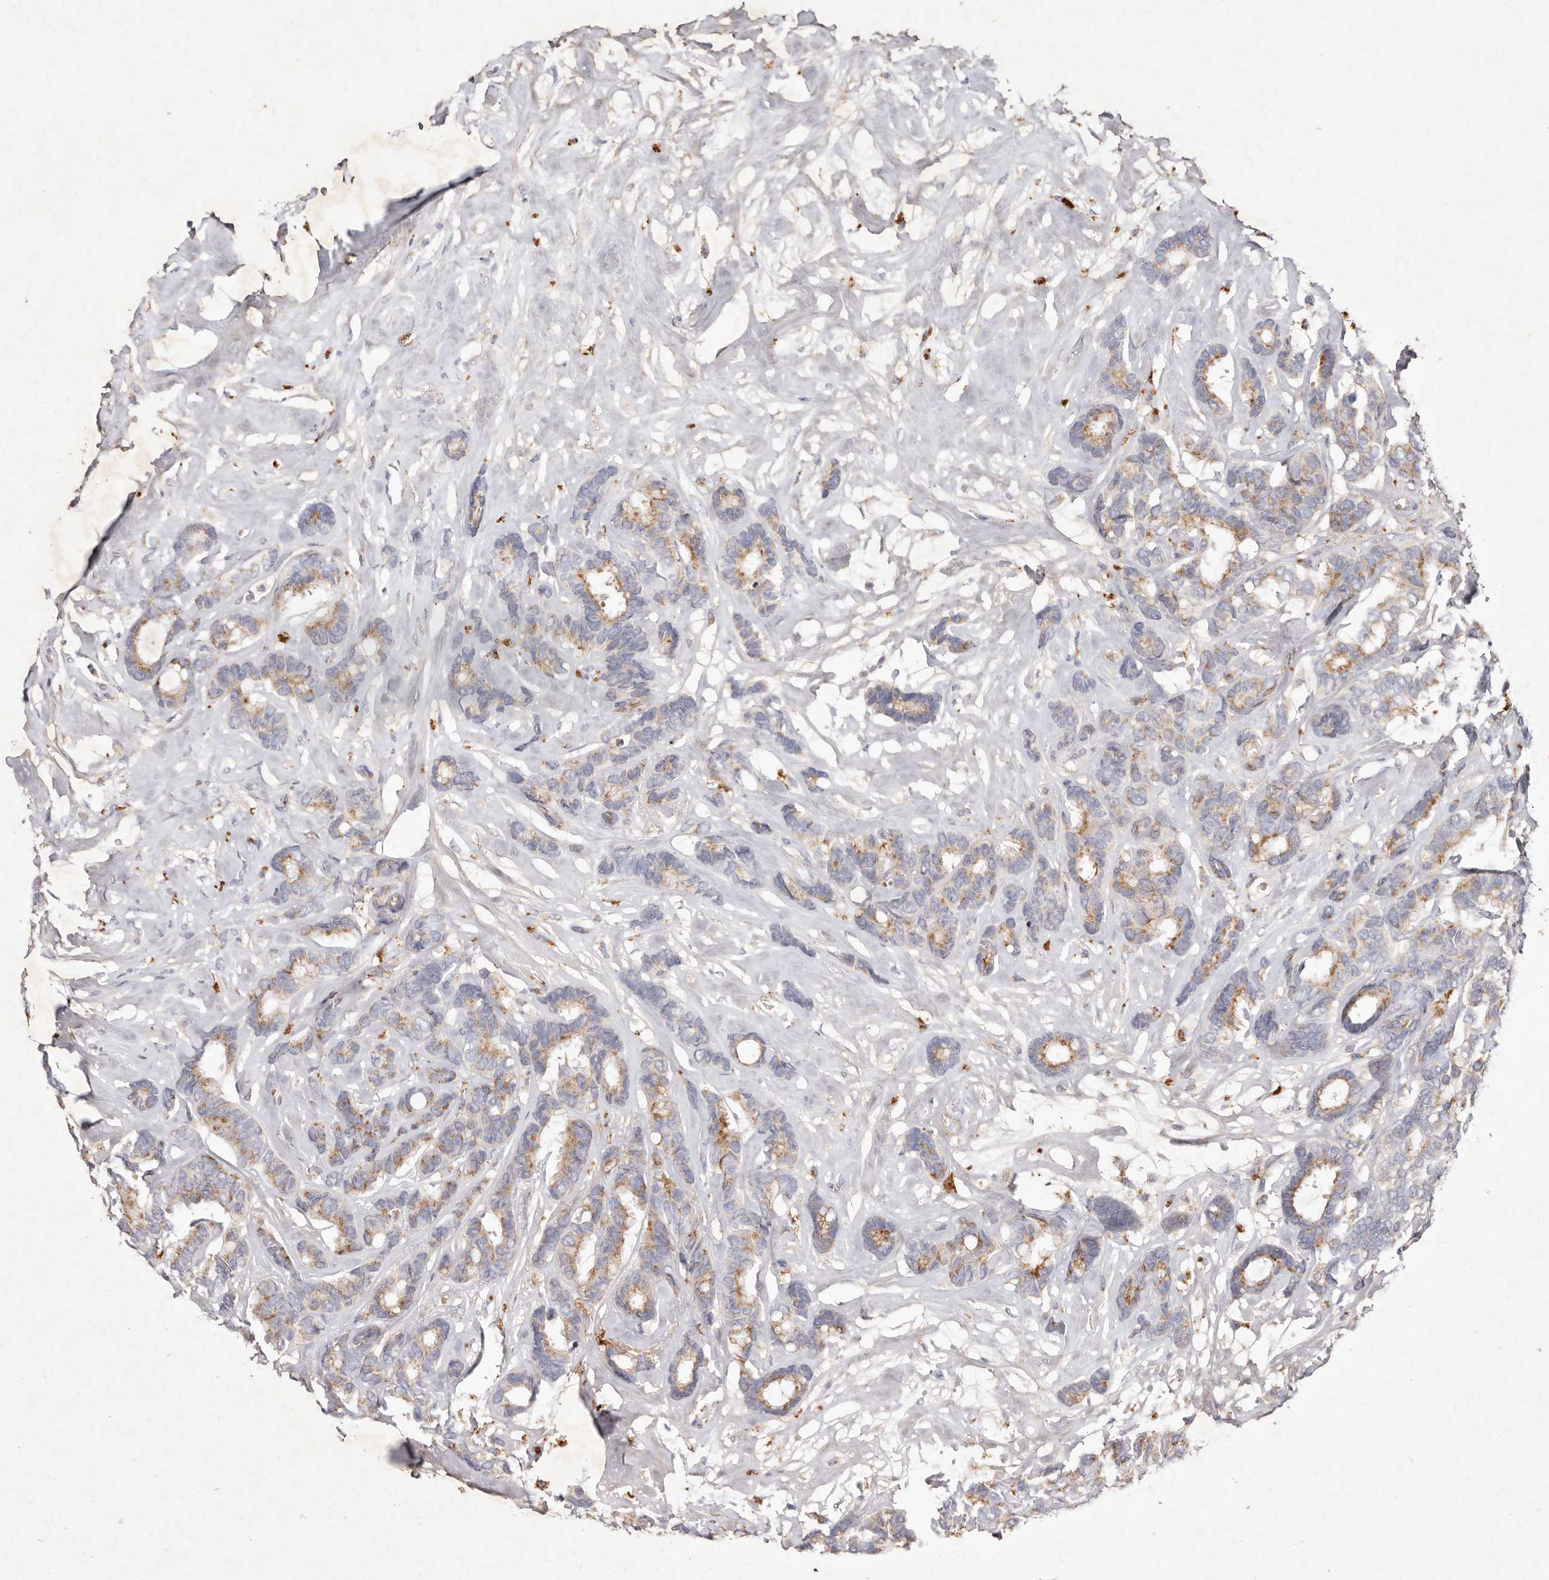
{"staining": {"intensity": "moderate", "quantity": ">75%", "location": "cytoplasmic/membranous"}, "tissue": "breast cancer", "cell_type": "Tumor cells", "image_type": "cancer", "snomed": [{"axis": "morphology", "description": "Duct carcinoma"}, {"axis": "topography", "description": "Breast"}], "caption": "Immunohistochemistry (IHC) staining of breast invasive ductal carcinoma, which demonstrates medium levels of moderate cytoplasmic/membranous staining in about >75% of tumor cells indicating moderate cytoplasmic/membranous protein positivity. The staining was performed using DAB (brown) for protein detection and nuclei were counterstained in hematoxylin (blue).", "gene": "USP24", "patient": {"sex": "female", "age": 87}}